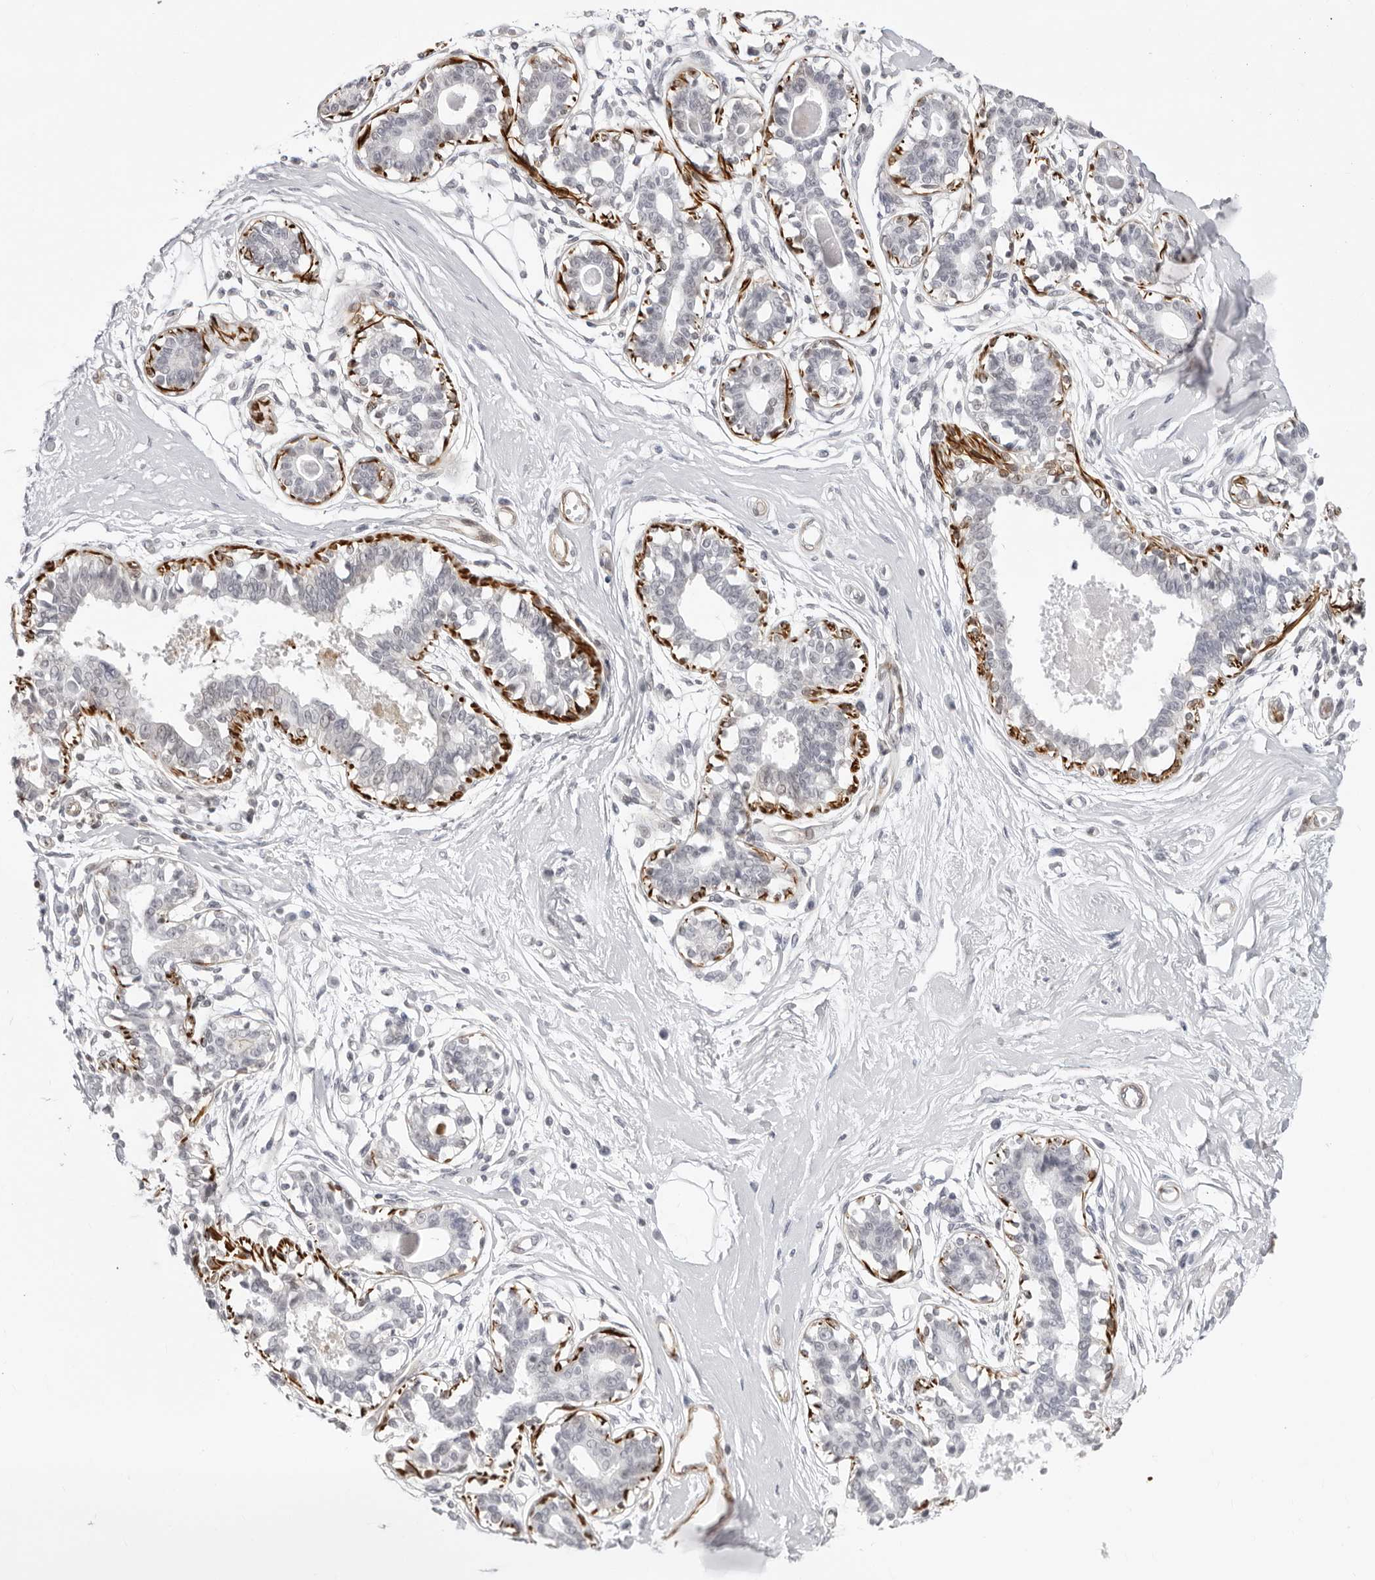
{"staining": {"intensity": "negative", "quantity": "none", "location": "none"}, "tissue": "breast", "cell_type": "Adipocytes", "image_type": "normal", "snomed": [{"axis": "morphology", "description": "Normal tissue, NOS"}, {"axis": "topography", "description": "Breast"}], "caption": "Adipocytes show no significant positivity in unremarkable breast. (DAB (3,3'-diaminobenzidine) immunohistochemistry, high magnification).", "gene": "UNK", "patient": {"sex": "female", "age": 45}}